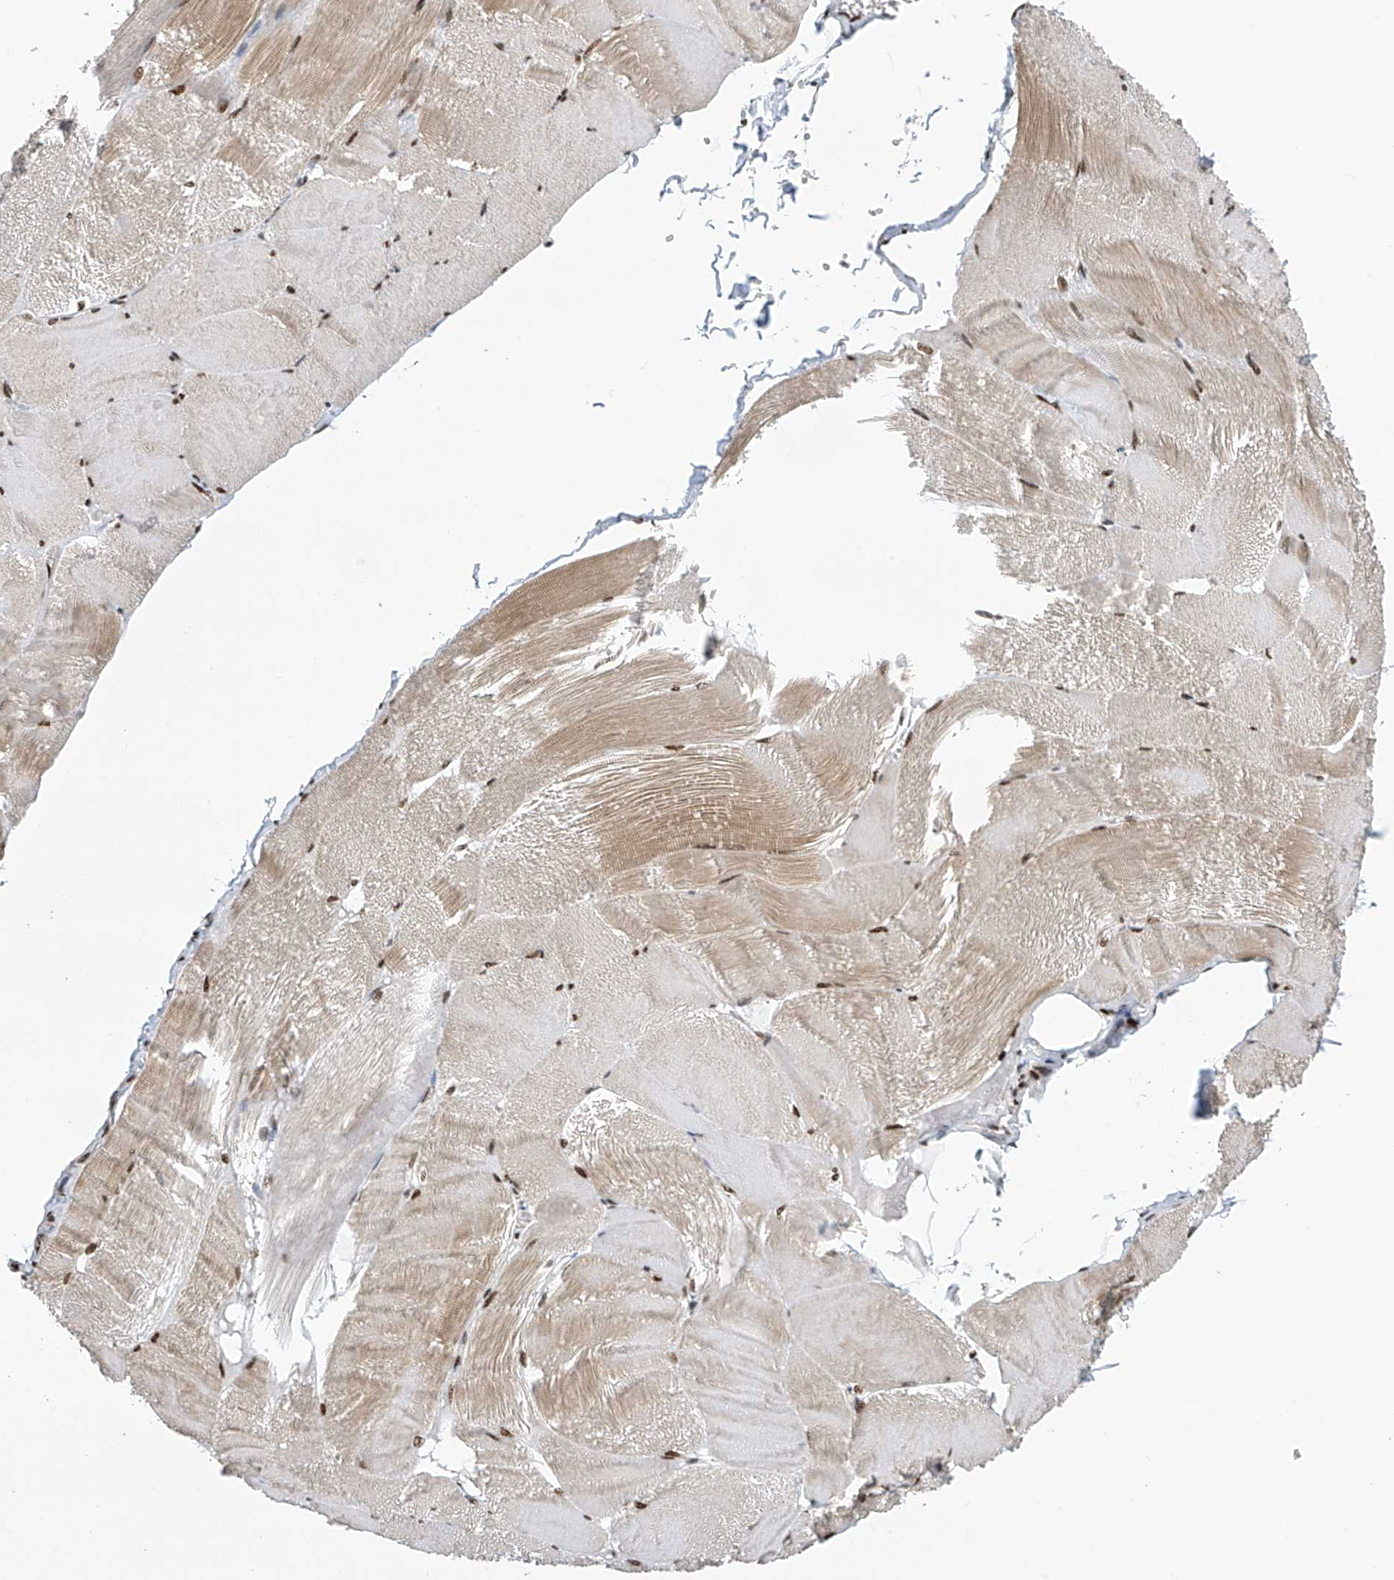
{"staining": {"intensity": "moderate", "quantity": "25%-75%", "location": "cytoplasmic/membranous,nuclear"}, "tissue": "skeletal muscle", "cell_type": "Myocytes", "image_type": "normal", "snomed": [{"axis": "morphology", "description": "Normal tissue, NOS"}, {"axis": "morphology", "description": "Basal cell carcinoma"}, {"axis": "topography", "description": "Skeletal muscle"}], "caption": "This histopathology image shows immunohistochemistry (IHC) staining of benign skeletal muscle, with medium moderate cytoplasmic/membranous,nuclear staining in about 25%-75% of myocytes.", "gene": "APLF", "patient": {"sex": "female", "age": 64}}